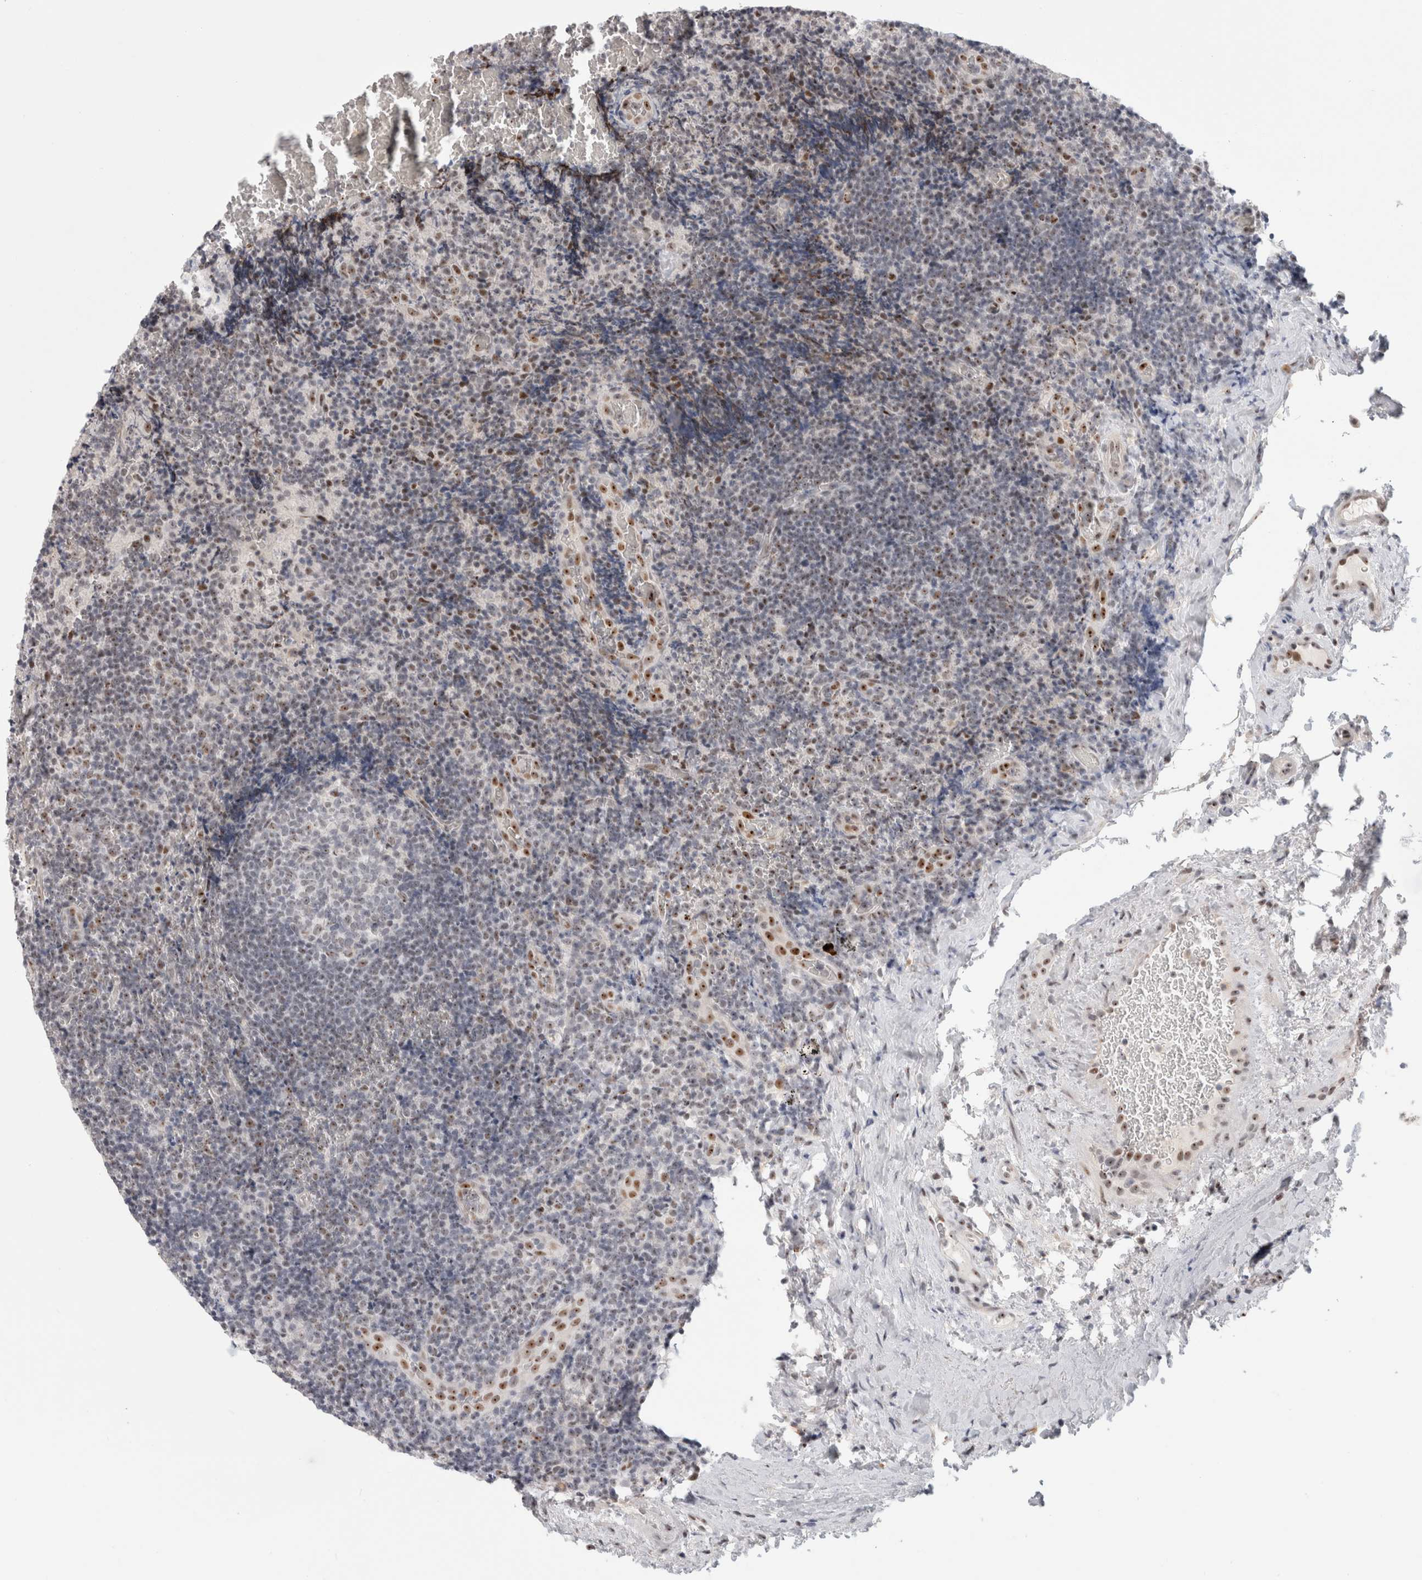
{"staining": {"intensity": "weak", "quantity": "<25%", "location": "nuclear"}, "tissue": "lymphoma", "cell_type": "Tumor cells", "image_type": "cancer", "snomed": [{"axis": "morphology", "description": "Malignant lymphoma, non-Hodgkin's type, High grade"}, {"axis": "topography", "description": "Tonsil"}], "caption": "Human high-grade malignant lymphoma, non-Hodgkin's type stained for a protein using immunohistochemistry (IHC) demonstrates no positivity in tumor cells.", "gene": "SENP6", "patient": {"sex": "female", "age": 36}}